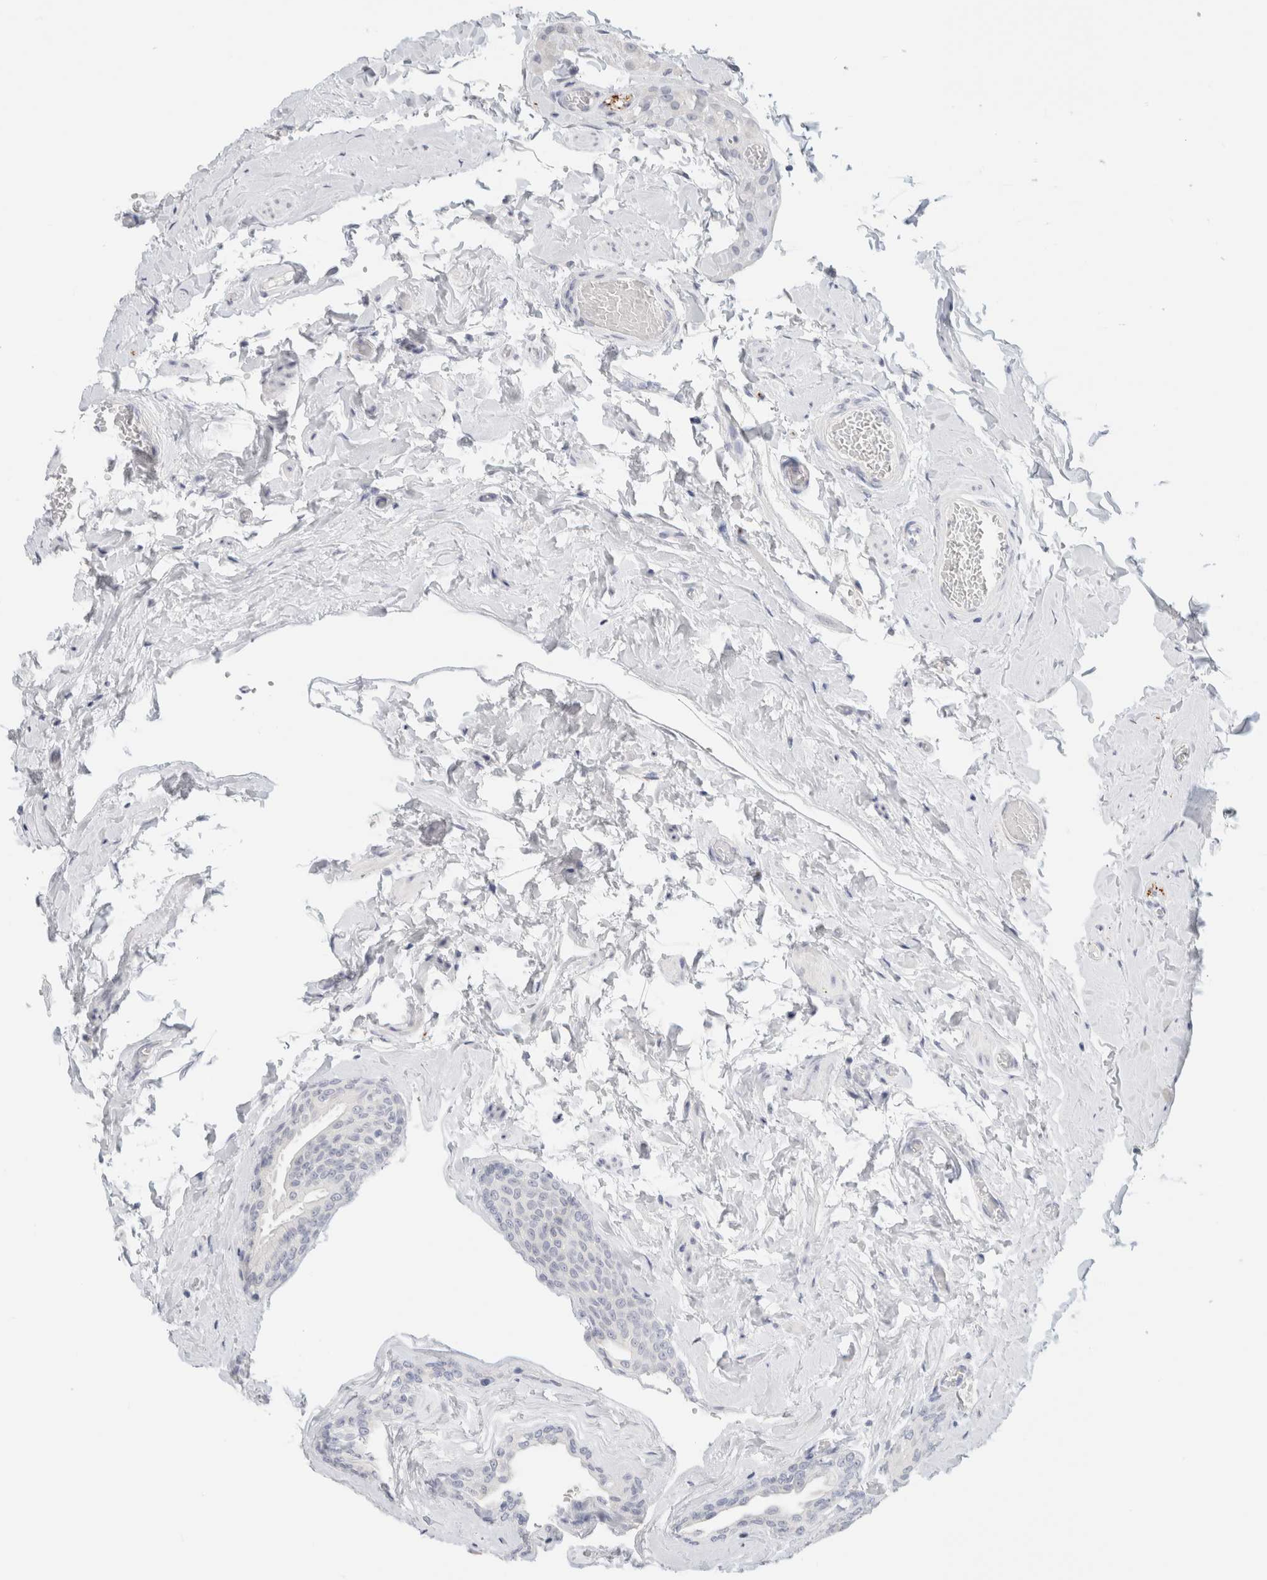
{"staining": {"intensity": "negative", "quantity": "none", "location": "none"}, "tissue": "epididymis", "cell_type": "Glandular cells", "image_type": "normal", "snomed": [{"axis": "morphology", "description": "Normal tissue, NOS"}, {"axis": "topography", "description": "Testis"}, {"axis": "topography", "description": "Epididymis"}], "caption": "A high-resolution image shows immunohistochemistry (IHC) staining of unremarkable epididymis, which exhibits no significant positivity in glandular cells. (Brightfield microscopy of DAB immunohistochemistry at high magnification).", "gene": "NEFM", "patient": {"sex": "male", "age": 36}}